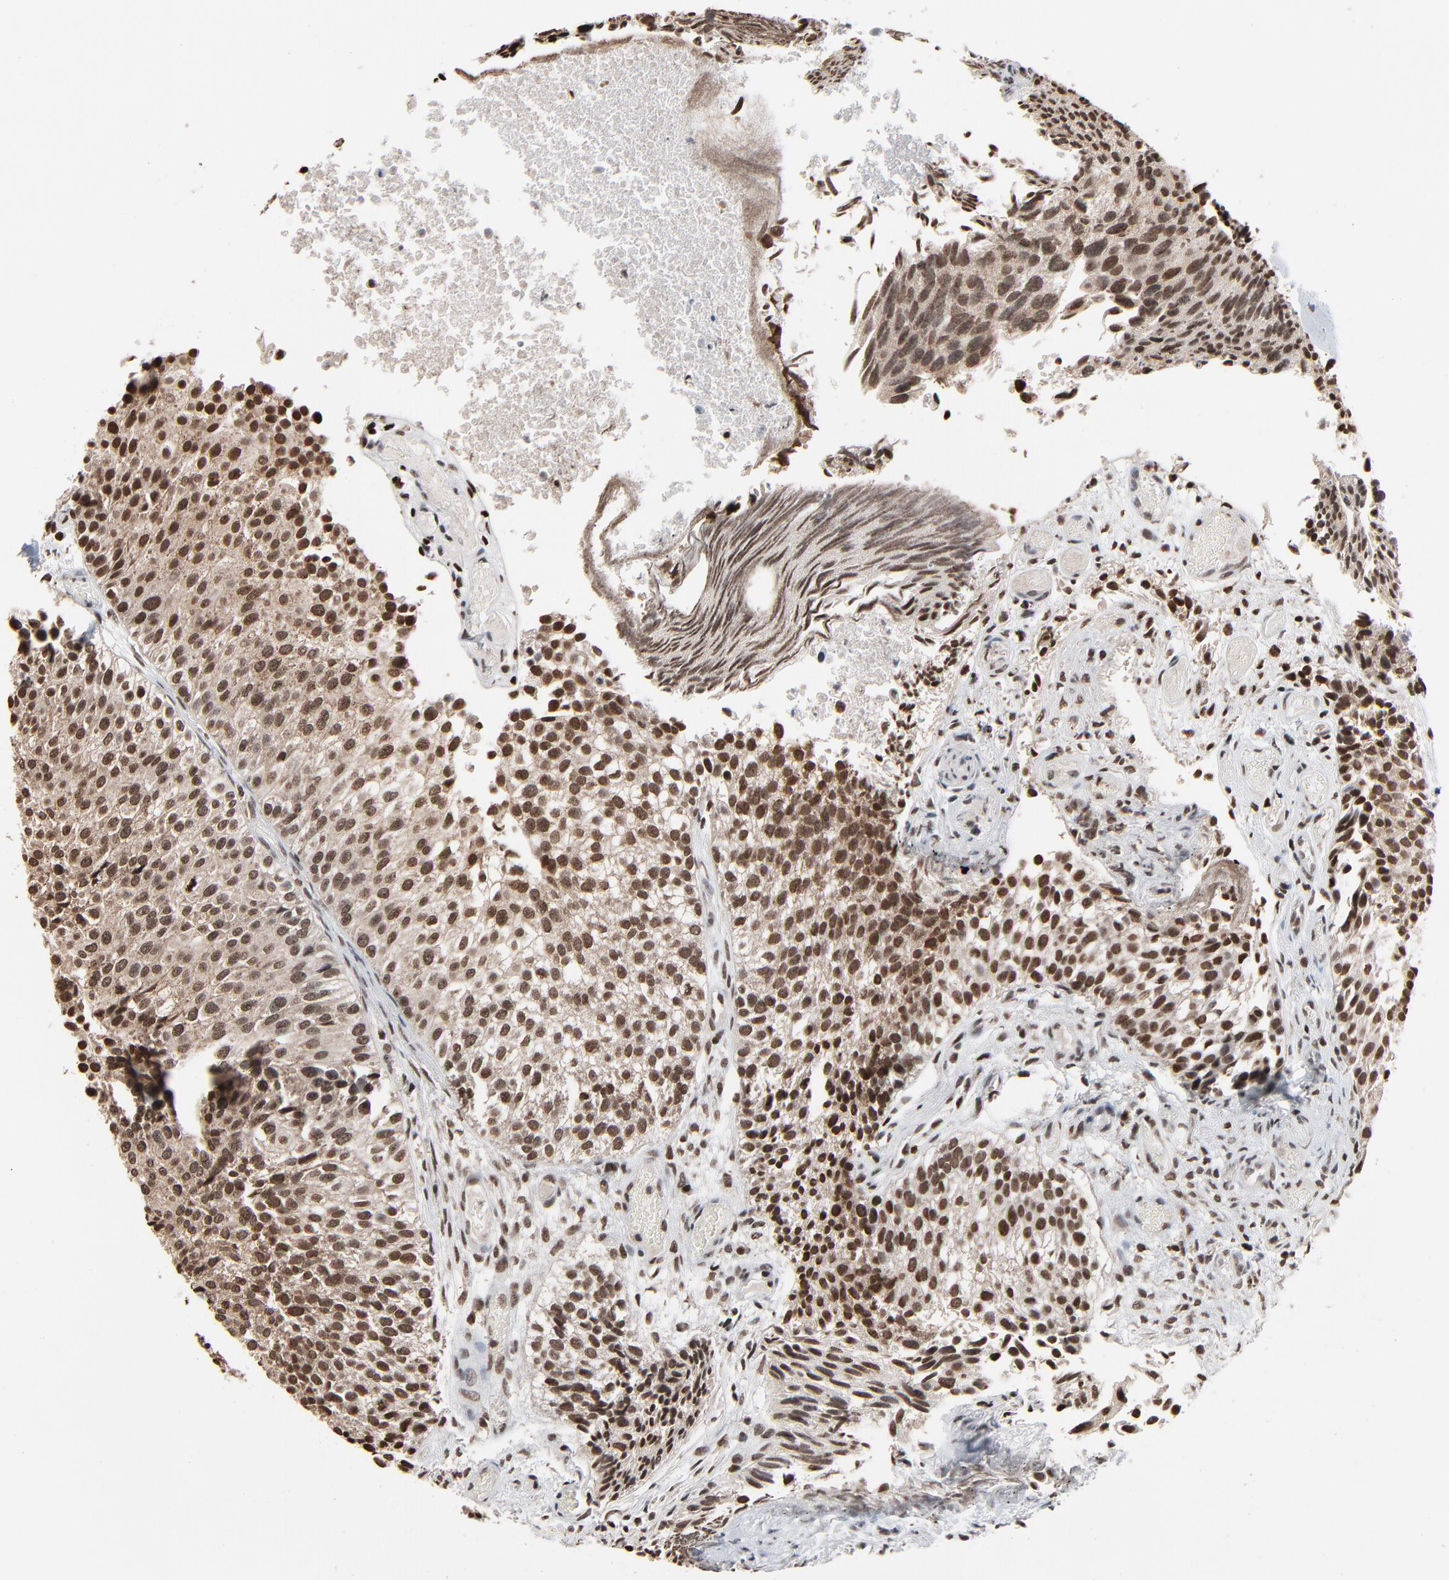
{"staining": {"intensity": "moderate", "quantity": ">75%", "location": "nuclear"}, "tissue": "urothelial cancer", "cell_type": "Tumor cells", "image_type": "cancer", "snomed": [{"axis": "morphology", "description": "Urothelial carcinoma, Low grade"}, {"axis": "topography", "description": "Urinary bladder"}], "caption": "Immunohistochemical staining of human urothelial cancer reveals moderate nuclear protein positivity in approximately >75% of tumor cells.", "gene": "RPS6KA3", "patient": {"sex": "male", "age": 84}}